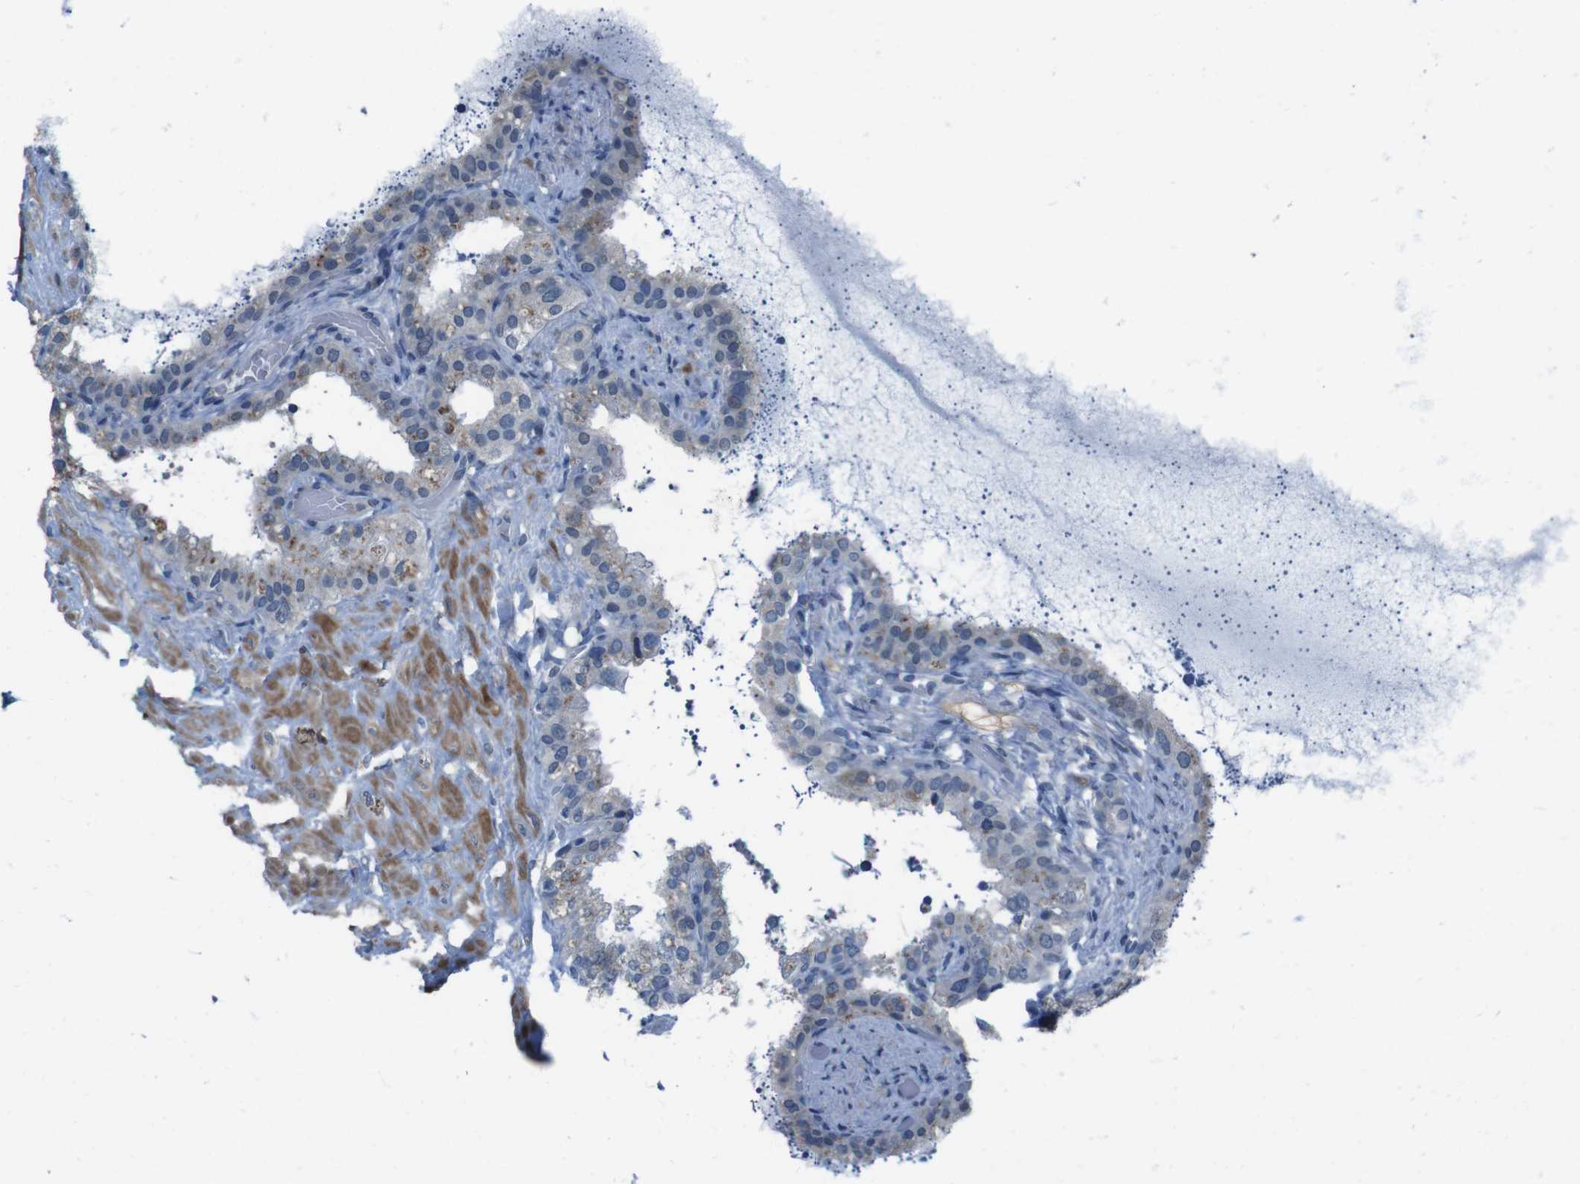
{"staining": {"intensity": "weak", "quantity": "<25%", "location": "cytoplasmic/membranous"}, "tissue": "seminal vesicle", "cell_type": "Glandular cells", "image_type": "normal", "snomed": [{"axis": "morphology", "description": "Normal tissue, NOS"}, {"axis": "topography", "description": "Seminal veicle"}], "caption": "Immunohistochemical staining of unremarkable seminal vesicle exhibits no significant positivity in glandular cells.", "gene": "CDHR2", "patient": {"sex": "male", "age": 68}}